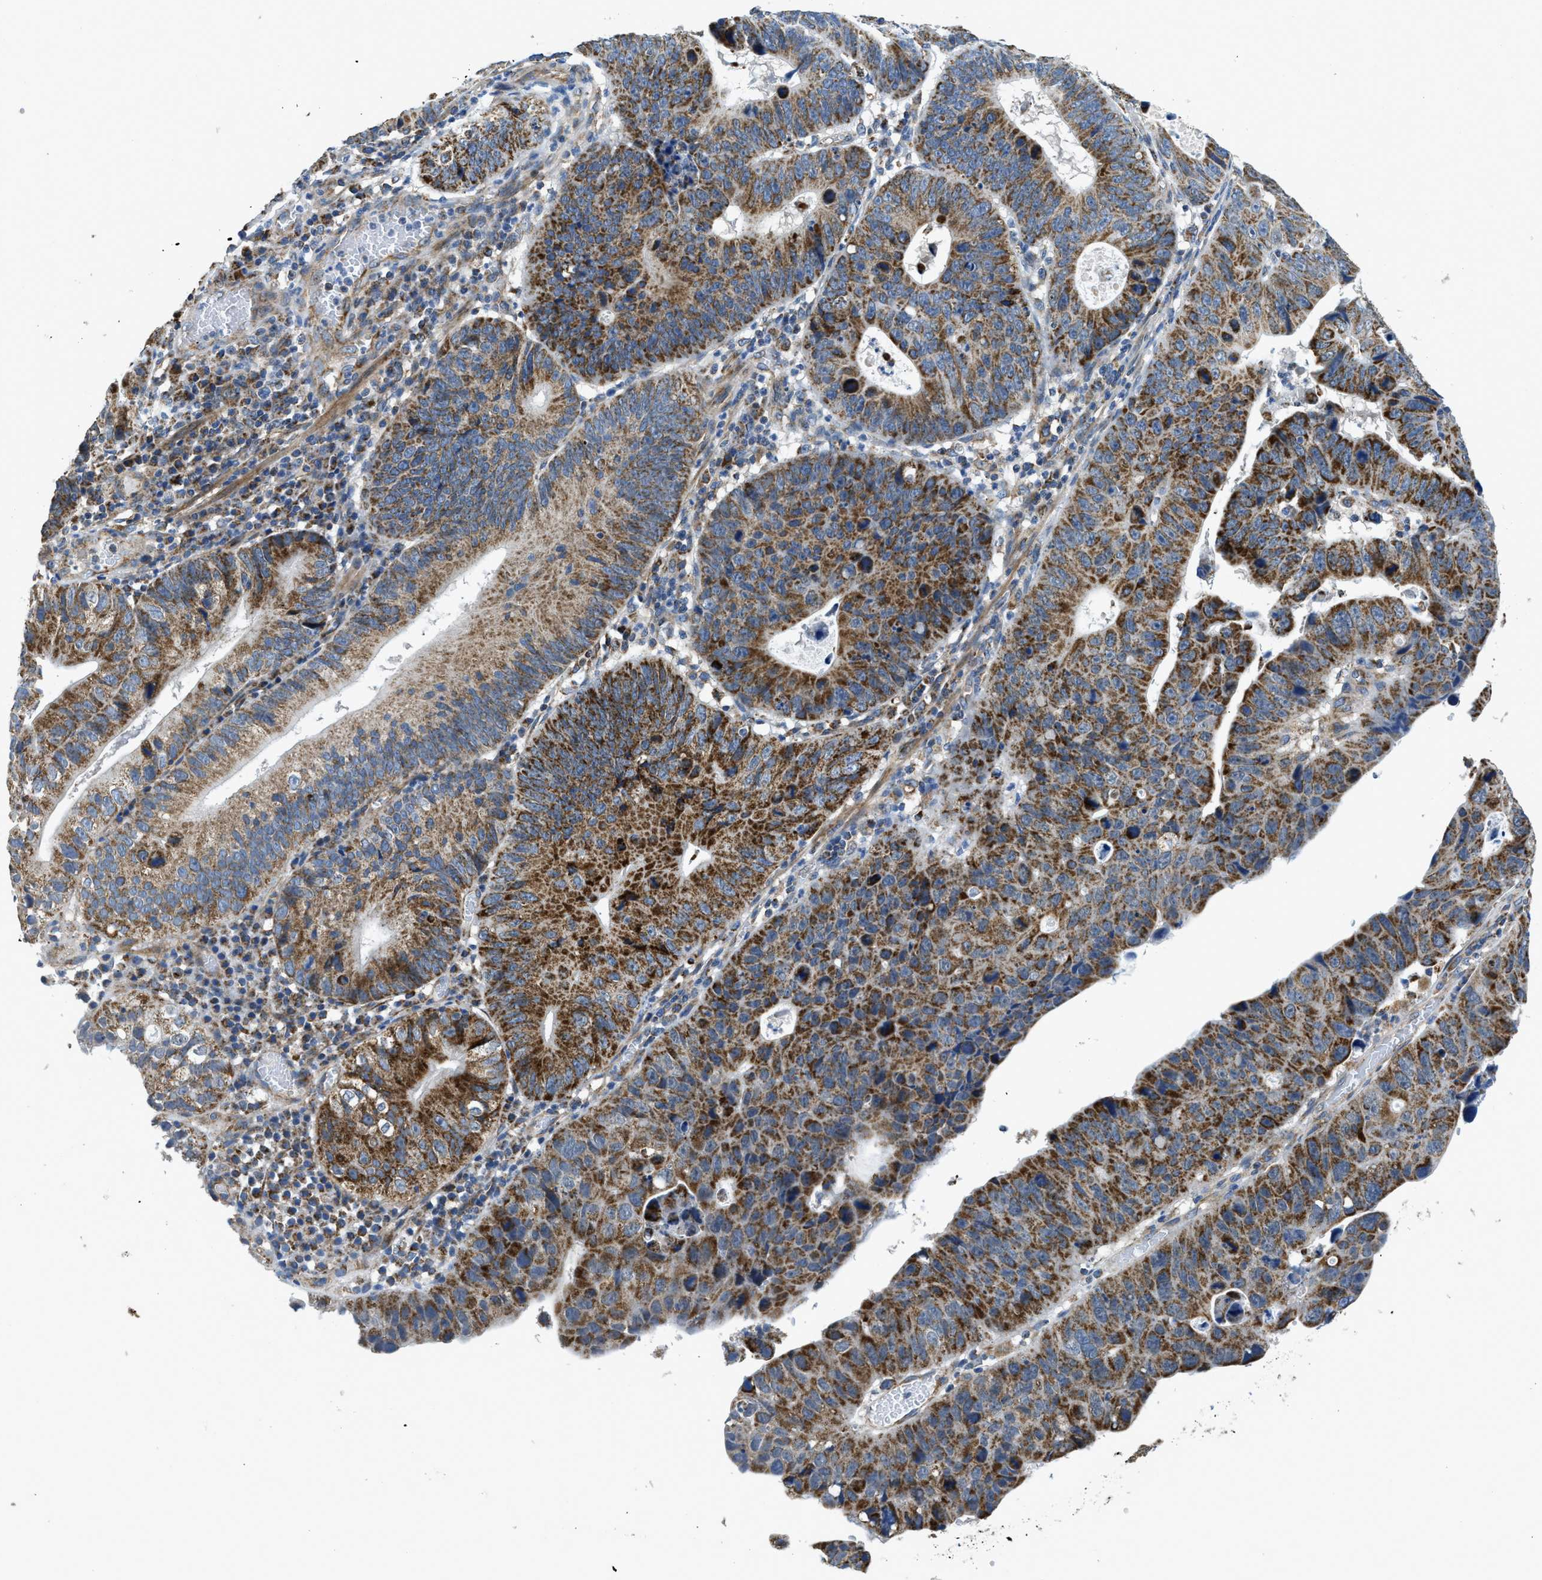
{"staining": {"intensity": "strong", "quantity": "25%-75%", "location": "cytoplasmic/membranous"}, "tissue": "stomach cancer", "cell_type": "Tumor cells", "image_type": "cancer", "snomed": [{"axis": "morphology", "description": "Adenocarcinoma, NOS"}, {"axis": "topography", "description": "Stomach"}], "caption": "Immunohistochemistry of adenocarcinoma (stomach) reveals high levels of strong cytoplasmic/membranous expression in about 25%-75% of tumor cells.", "gene": "STK33", "patient": {"sex": "male", "age": 59}}